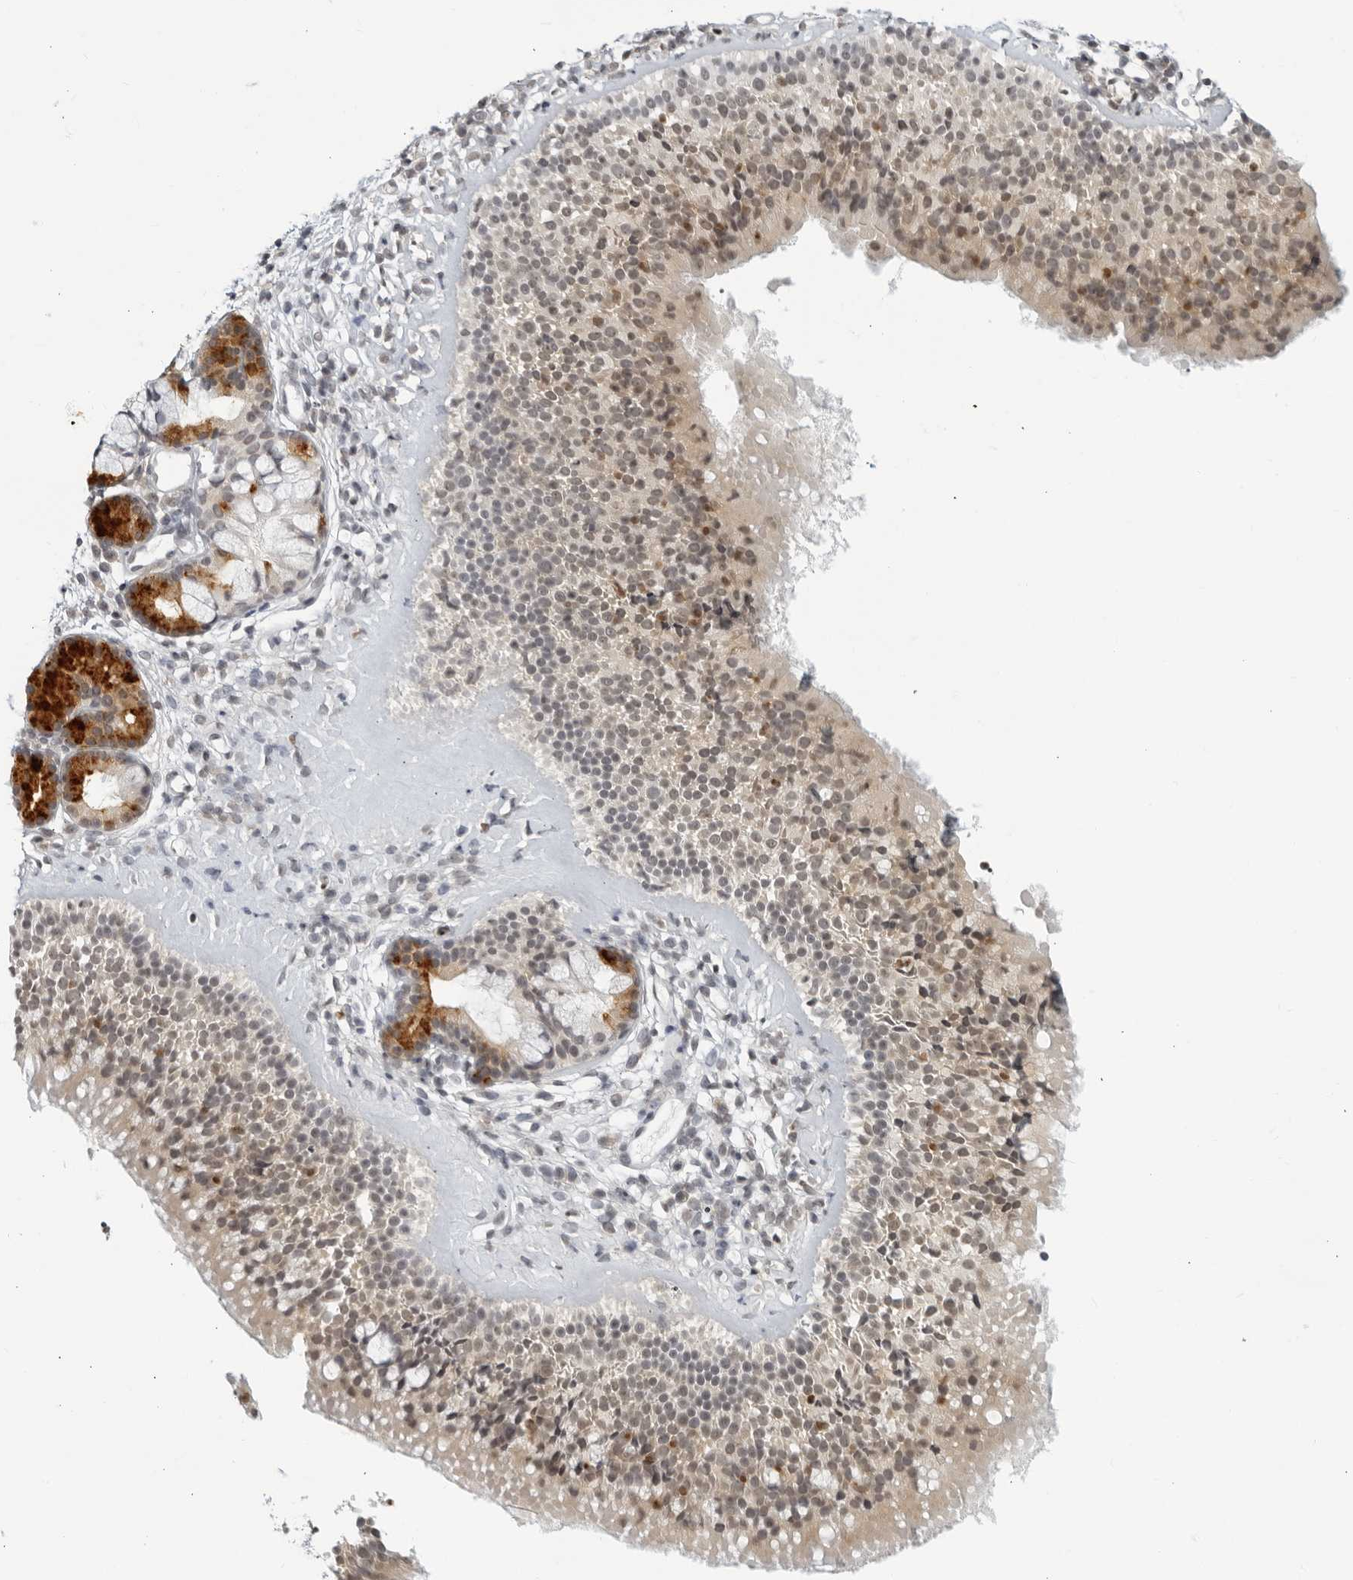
{"staining": {"intensity": "moderate", "quantity": "<25%", "location": "nuclear"}, "tissue": "nasopharynx", "cell_type": "Respiratory epithelial cells", "image_type": "normal", "snomed": [{"axis": "morphology", "description": "Normal tissue, NOS"}, {"axis": "morphology", "description": "Inflammation, NOS"}, {"axis": "topography", "description": "Nasopharynx"}], "caption": "The immunohistochemical stain highlights moderate nuclear staining in respiratory epithelial cells of benign nasopharynx. (DAB IHC, brown staining for protein, blue staining for nuclei).", "gene": "CC2D1B", "patient": {"sex": "female", "age": 19}}